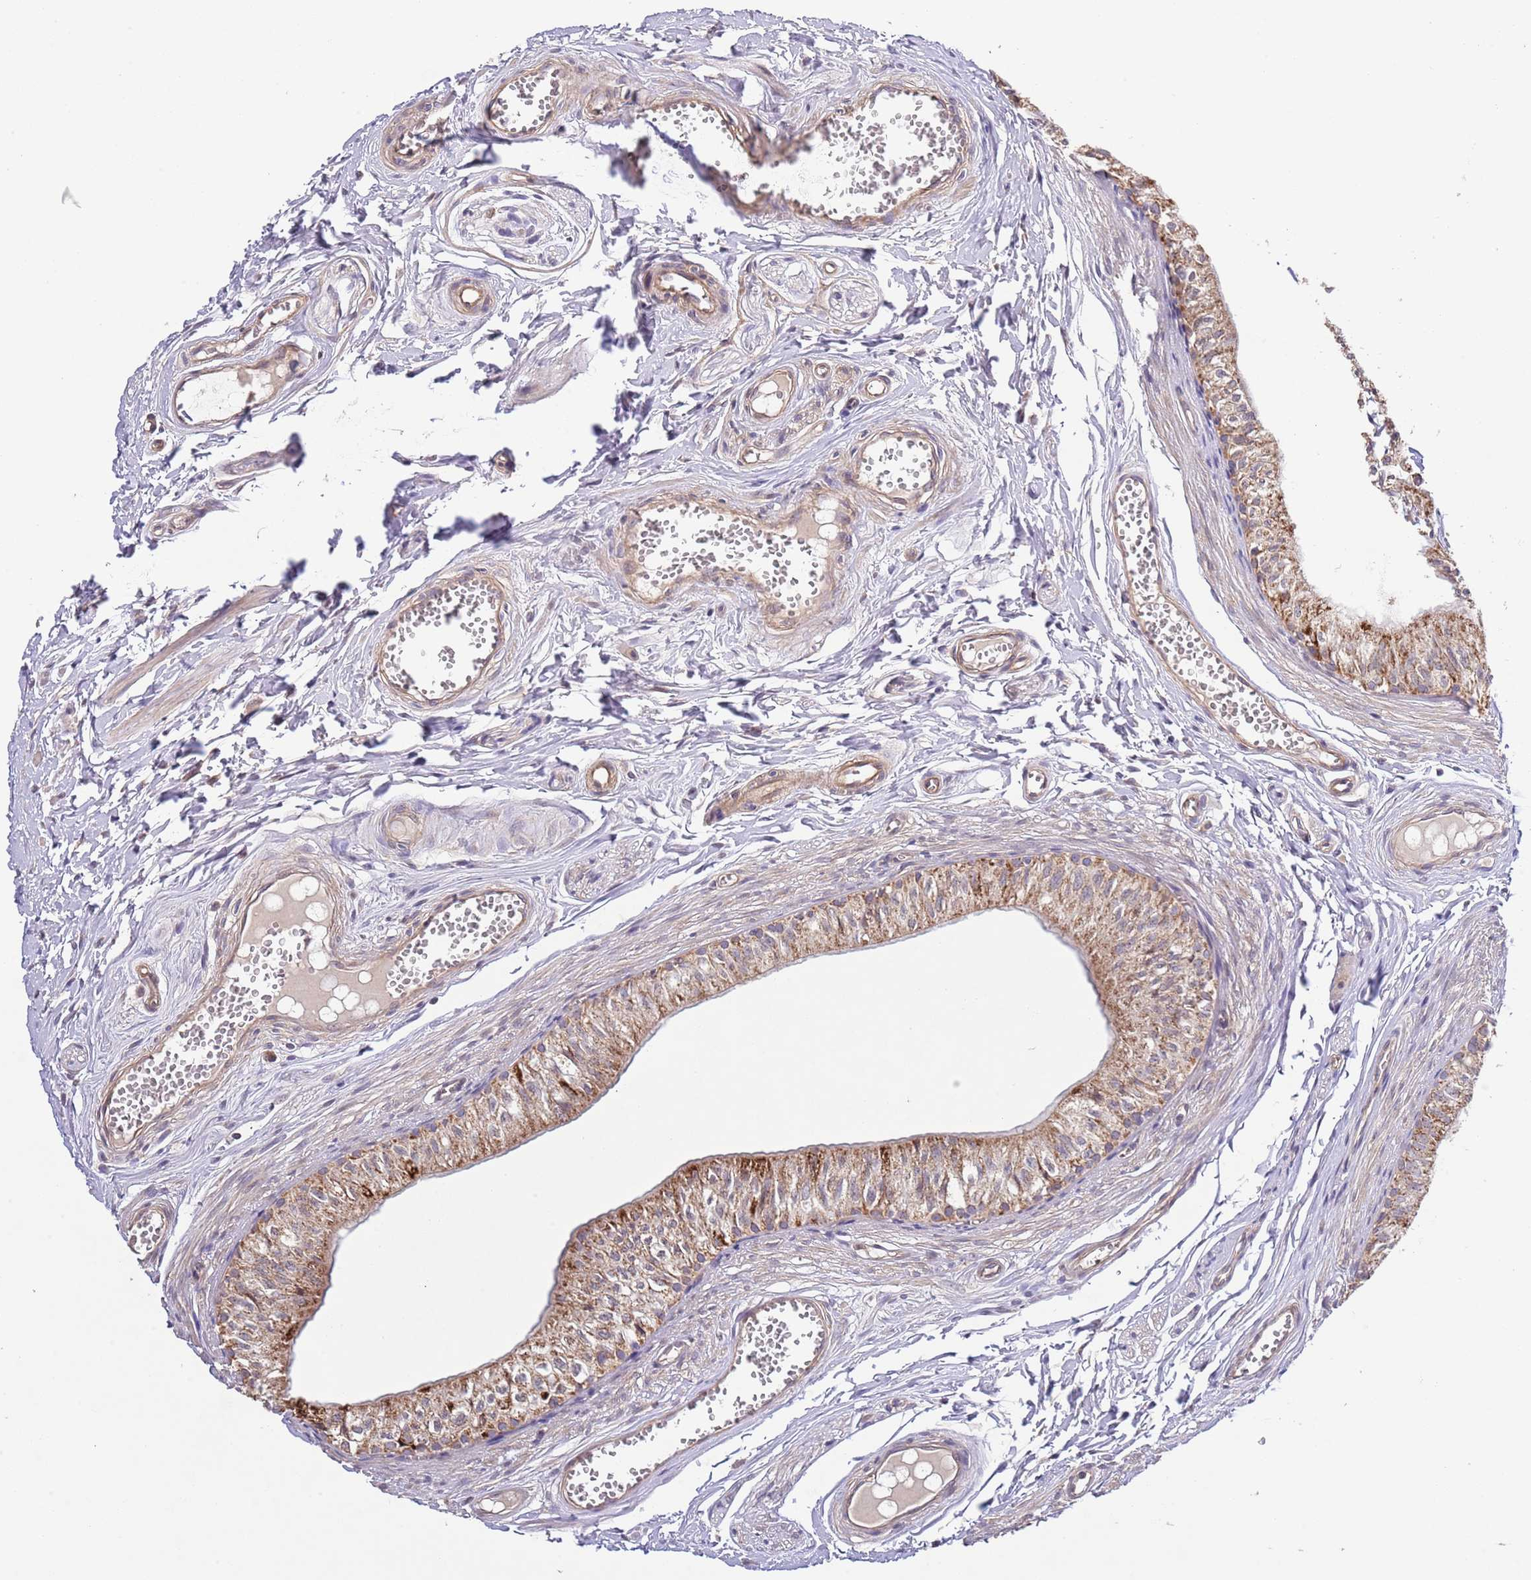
{"staining": {"intensity": "moderate", "quantity": ">75%", "location": "cytoplasmic/membranous"}, "tissue": "epididymis", "cell_type": "Glandular cells", "image_type": "normal", "snomed": [{"axis": "morphology", "description": "Normal tissue, NOS"}, {"axis": "topography", "description": "Epididymis"}], "caption": "Immunohistochemistry photomicrograph of normal epididymis: human epididymis stained using IHC exhibits medium levels of moderate protein expression localized specifically in the cytoplasmic/membranous of glandular cells, appearing as a cytoplasmic/membranous brown color.", "gene": "IVD", "patient": {"sex": "male", "age": 37}}